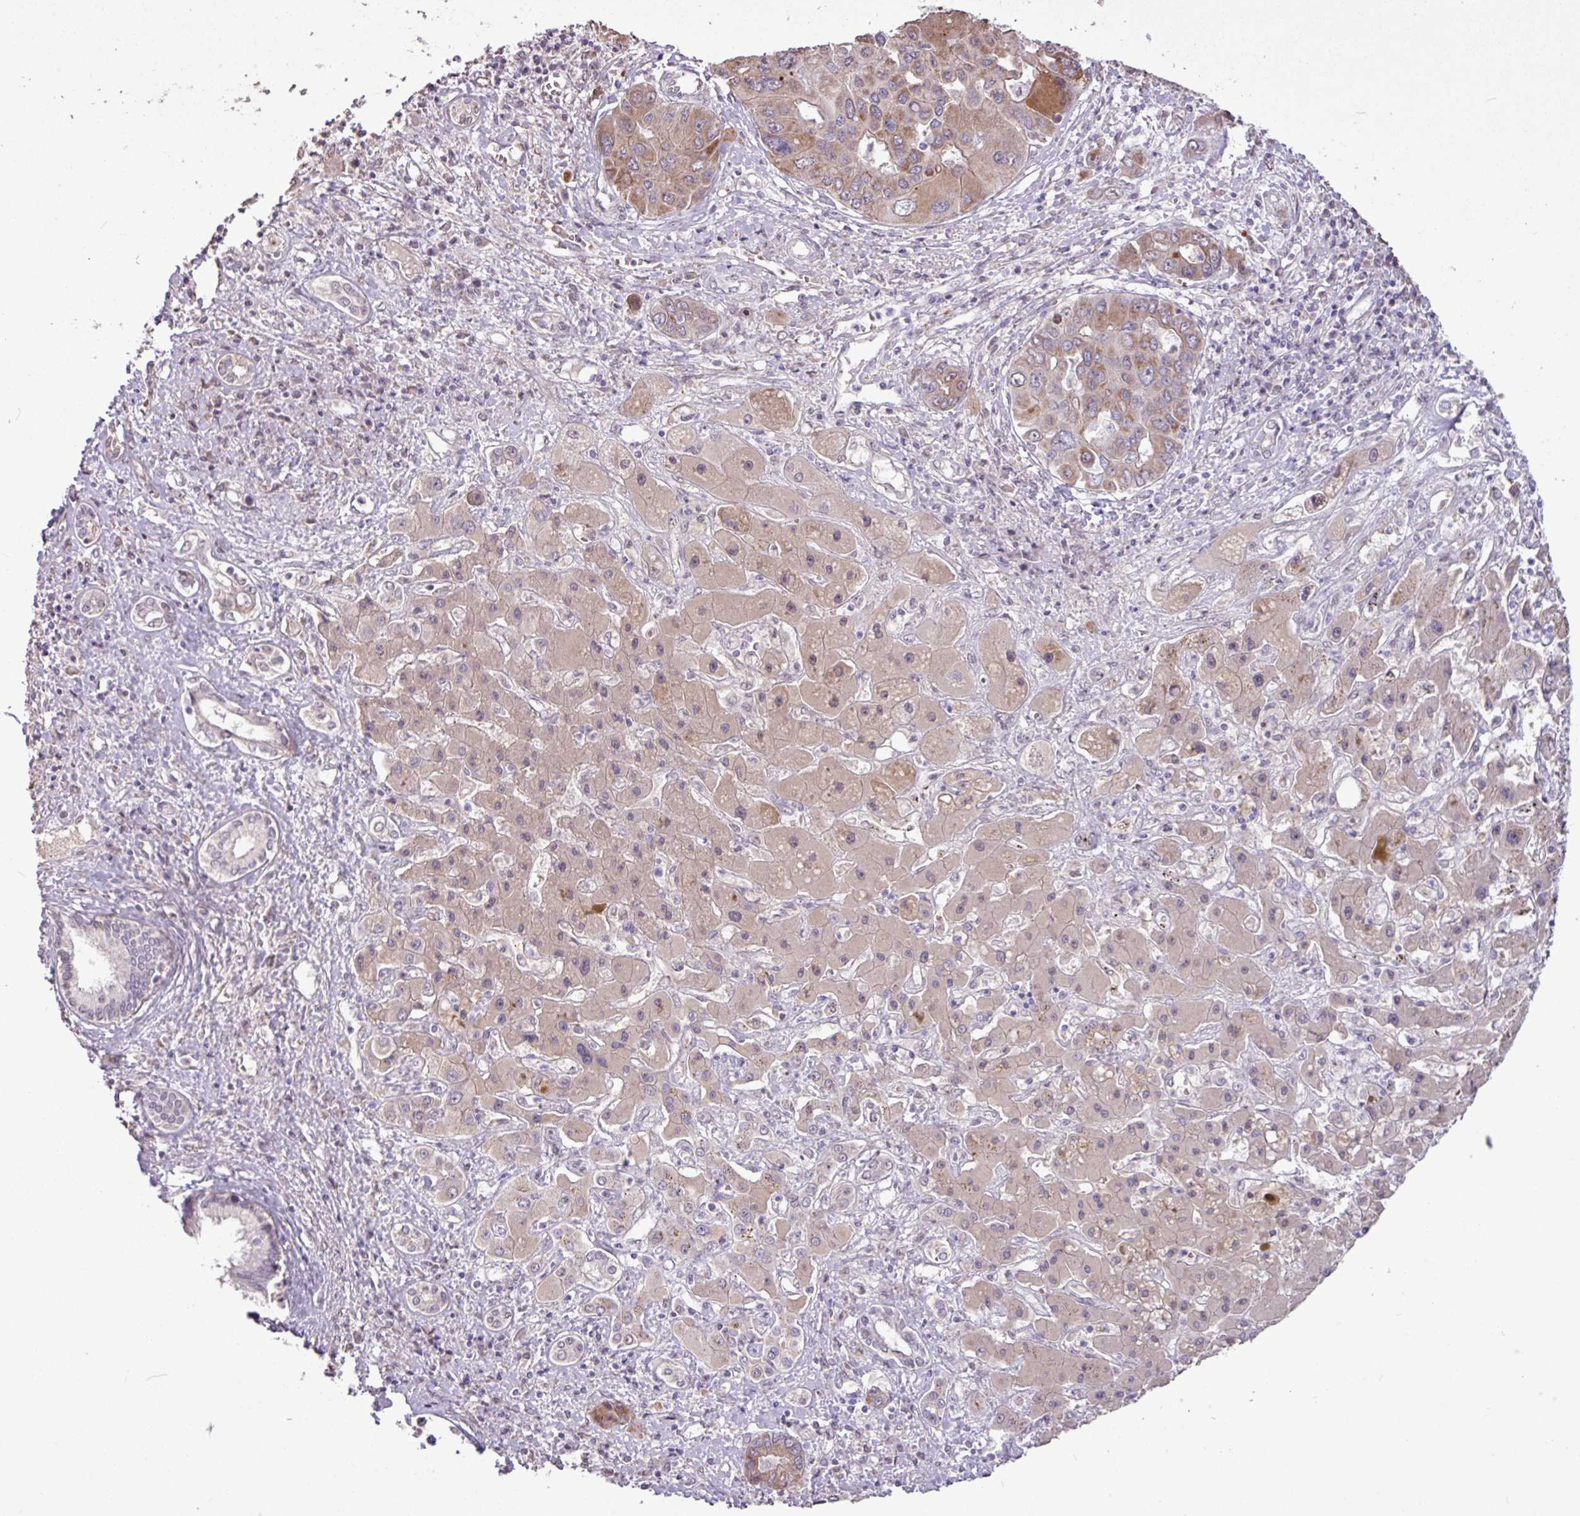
{"staining": {"intensity": "moderate", "quantity": ">75%", "location": "cytoplasmic/membranous"}, "tissue": "liver cancer", "cell_type": "Tumor cells", "image_type": "cancer", "snomed": [{"axis": "morphology", "description": "Cholangiocarcinoma"}, {"axis": "topography", "description": "Liver"}], "caption": "Immunohistochemical staining of human liver cholangiocarcinoma exhibits medium levels of moderate cytoplasmic/membranous protein staining in approximately >75% of tumor cells.", "gene": "L3MBTL3", "patient": {"sex": "male", "age": 67}}